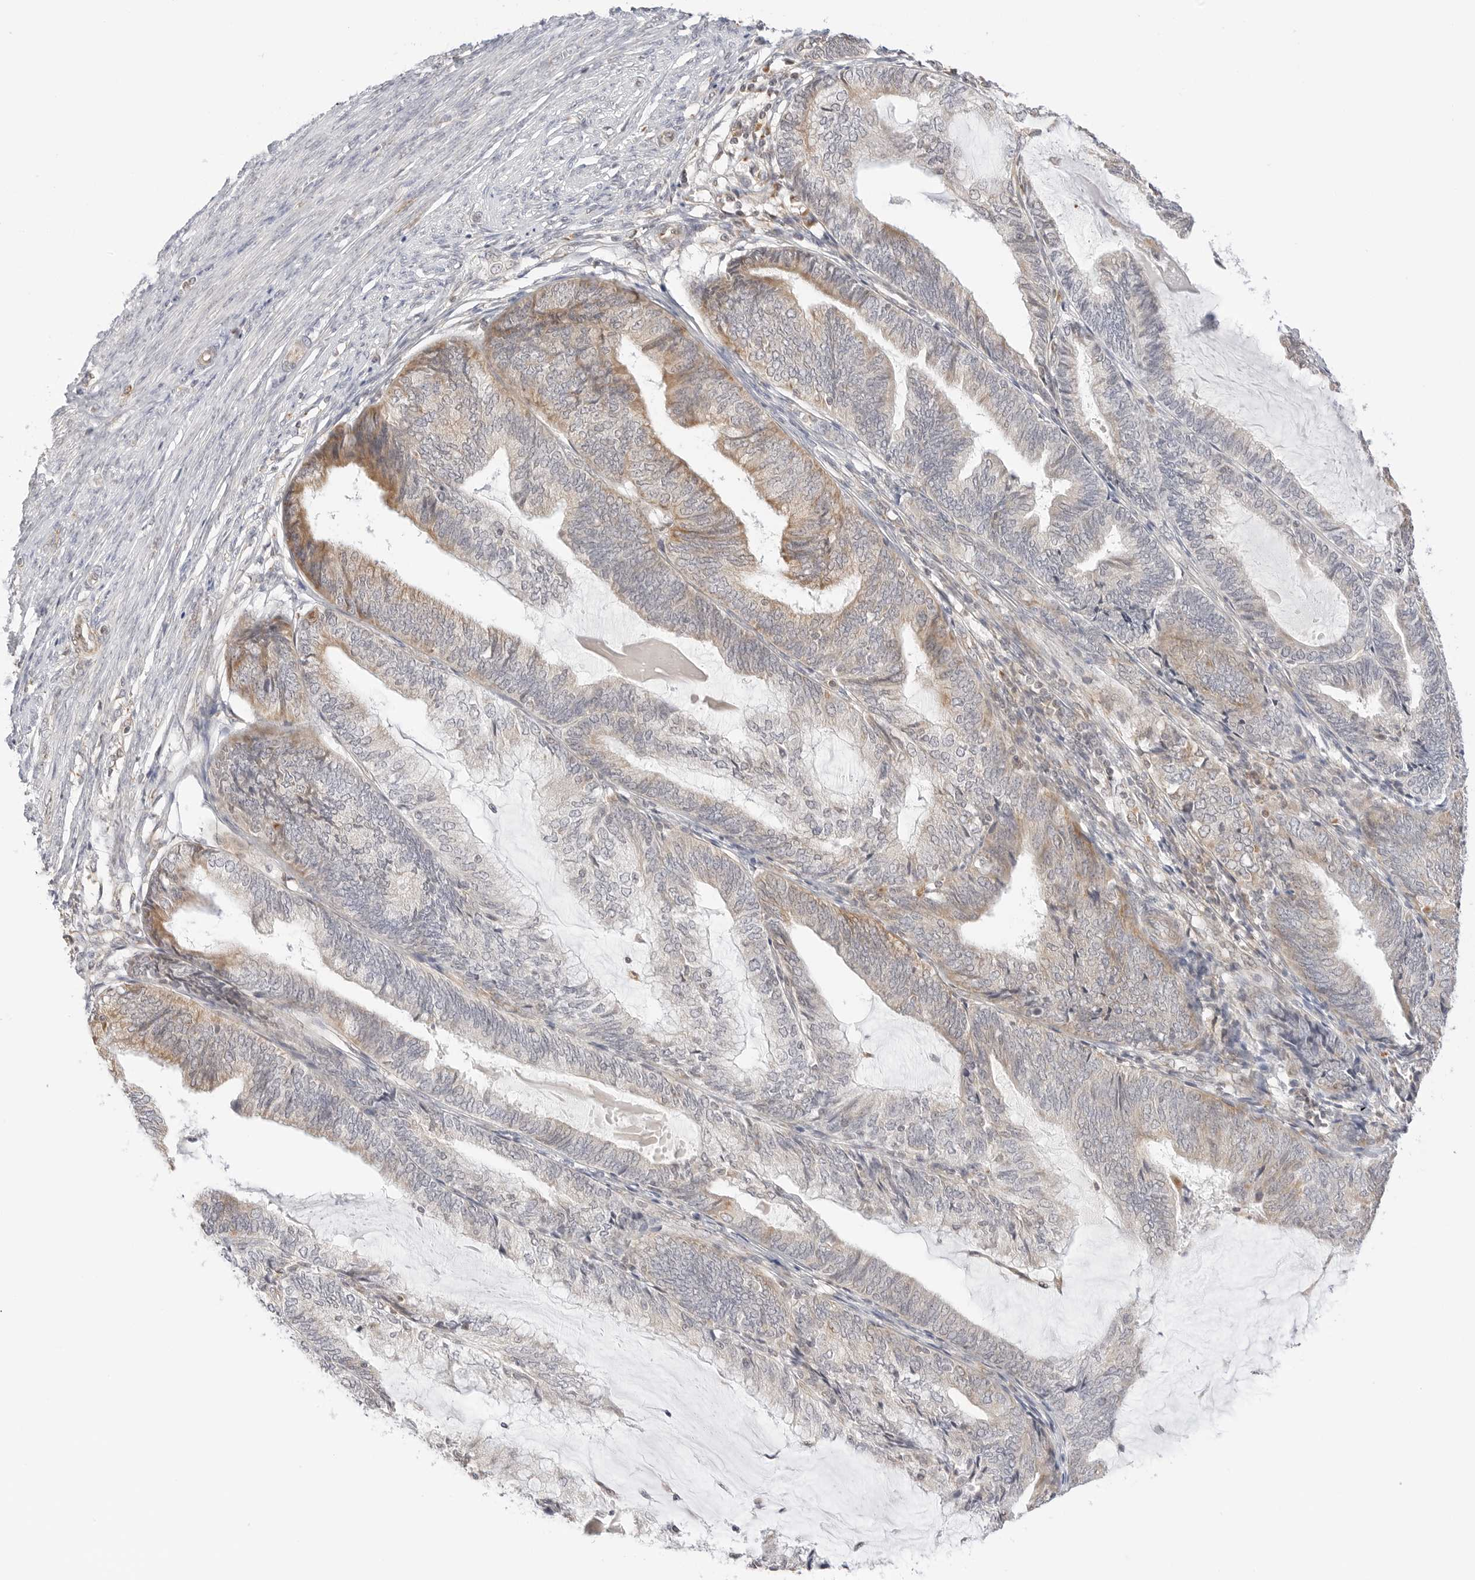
{"staining": {"intensity": "moderate", "quantity": "<25%", "location": "cytoplasmic/membranous"}, "tissue": "endometrial cancer", "cell_type": "Tumor cells", "image_type": "cancer", "snomed": [{"axis": "morphology", "description": "Adenocarcinoma, NOS"}, {"axis": "topography", "description": "Endometrium"}], "caption": "IHC (DAB (3,3'-diaminobenzidine)) staining of endometrial cancer shows moderate cytoplasmic/membranous protein positivity in about <25% of tumor cells.", "gene": "ERO1B", "patient": {"sex": "female", "age": 81}}